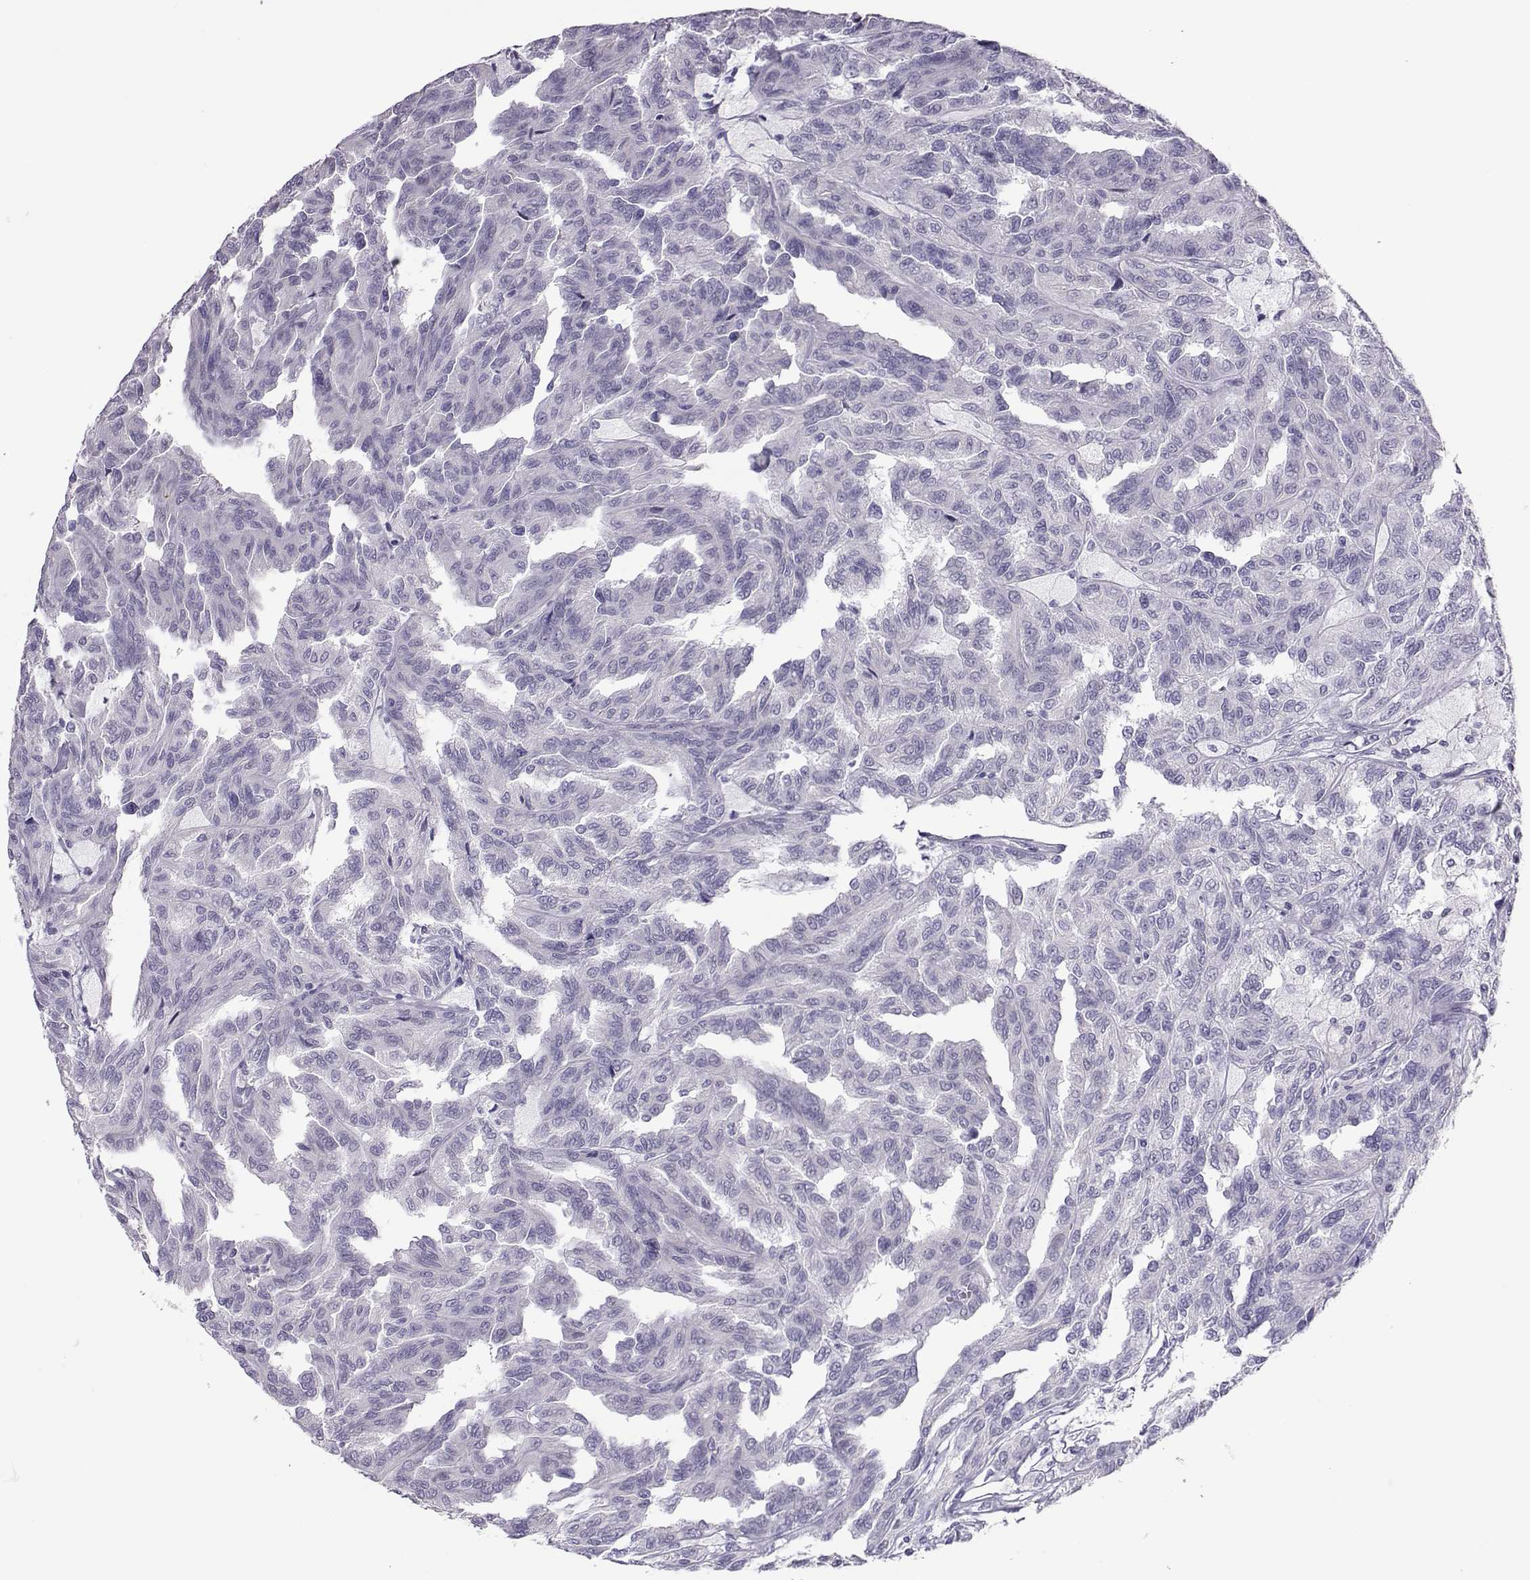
{"staining": {"intensity": "negative", "quantity": "none", "location": "none"}, "tissue": "renal cancer", "cell_type": "Tumor cells", "image_type": "cancer", "snomed": [{"axis": "morphology", "description": "Adenocarcinoma, NOS"}, {"axis": "topography", "description": "Kidney"}], "caption": "DAB (3,3'-diaminobenzidine) immunohistochemical staining of renal adenocarcinoma exhibits no significant staining in tumor cells.", "gene": "TRPM7", "patient": {"sex": "male", "age": 79}}